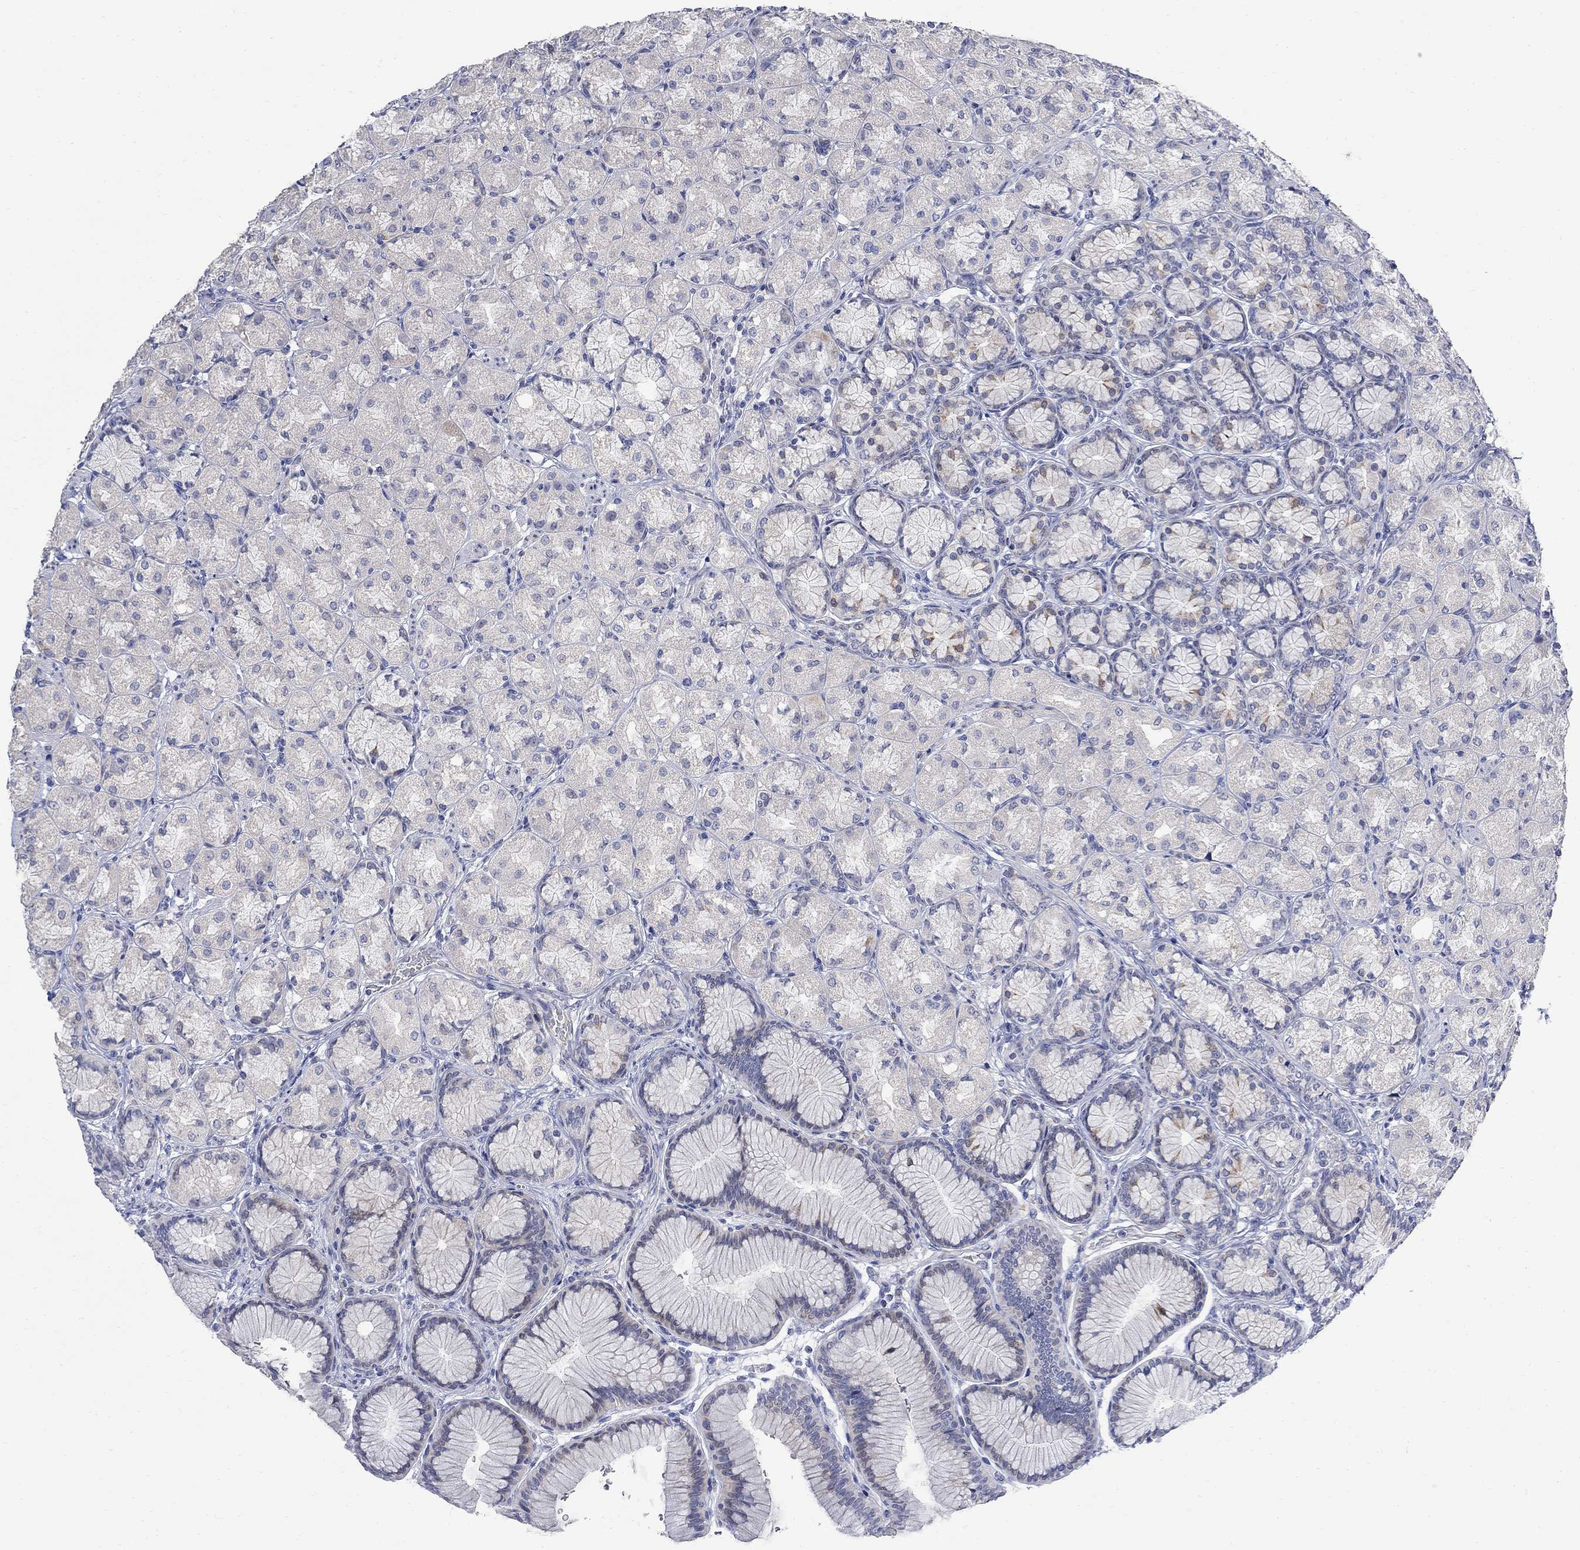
{"staining": {"intensity": "weak", "quantity": "<25%", "location": "cytoplasmic/membranous"}, "tissue": "stomach", "cell_type": "Glandular cells", "image_type": "normal", "snomed": [{"axis": "morphology", "description": "Normal tissue, NOS"}, {"axis": "morphology", "description": "Adenocarcinoma, NOS"}, {"axis": "morphology", "description": "Adenocarcinoma, High grade"}, {"axis": "topography", "description": "Stomach, upper"}, {"axis": "topography", "description": "Stomach"}], "caption": "Immunohistochemistry (IHC) photomicrograph of normal stomach stained for a protein (brown), which reveals no expression in glandular cells.", "gene": "DLK1", "patient": {"sex": "female", "age": 65}}